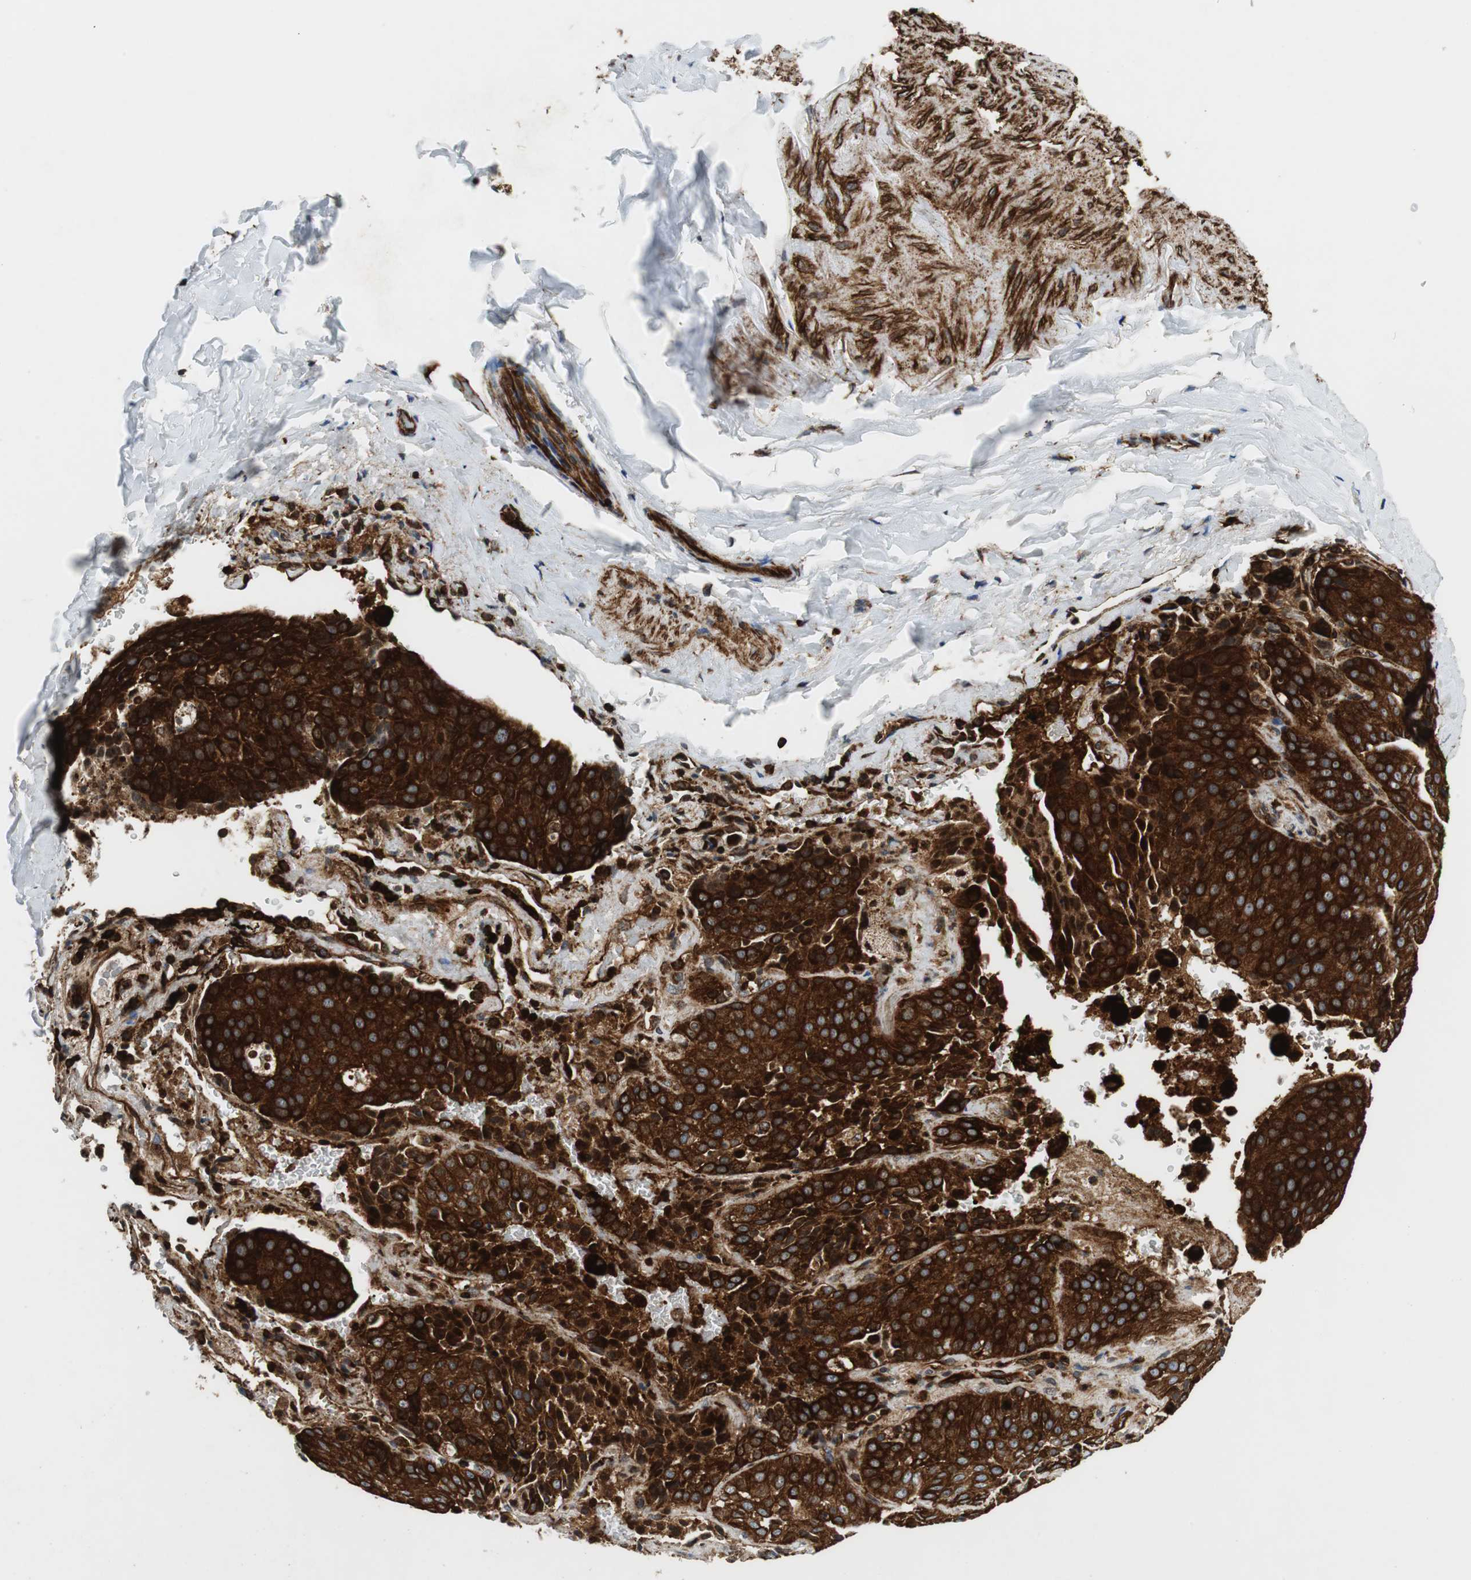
{"staining": {"intensity": "strong", "quantity": ">75%", "location": "cytoplasmic/membranous"}, "tissue": "lung cancer", "cell_type": "Tumor cells", "image_type": "cancer", "snomed": [{"axis": "morphology", "description": "Squamous cell carcinoma, NOS"}, {"axis": "topography", "description": "Lung"}], "caption": "Immunohistochemistry (IHC) image of neoplastic tissue: human lung cancer stained using immunohistochemistry (IHC) exhibits high levels of strong protein expression localized specifically in the cytoplasmic/membranous of tumor cells, appearing as a cytoplasmic/membranous brown color.", "gene": "TUBA4A", "patient": {"sex": "male", "age": 54}}